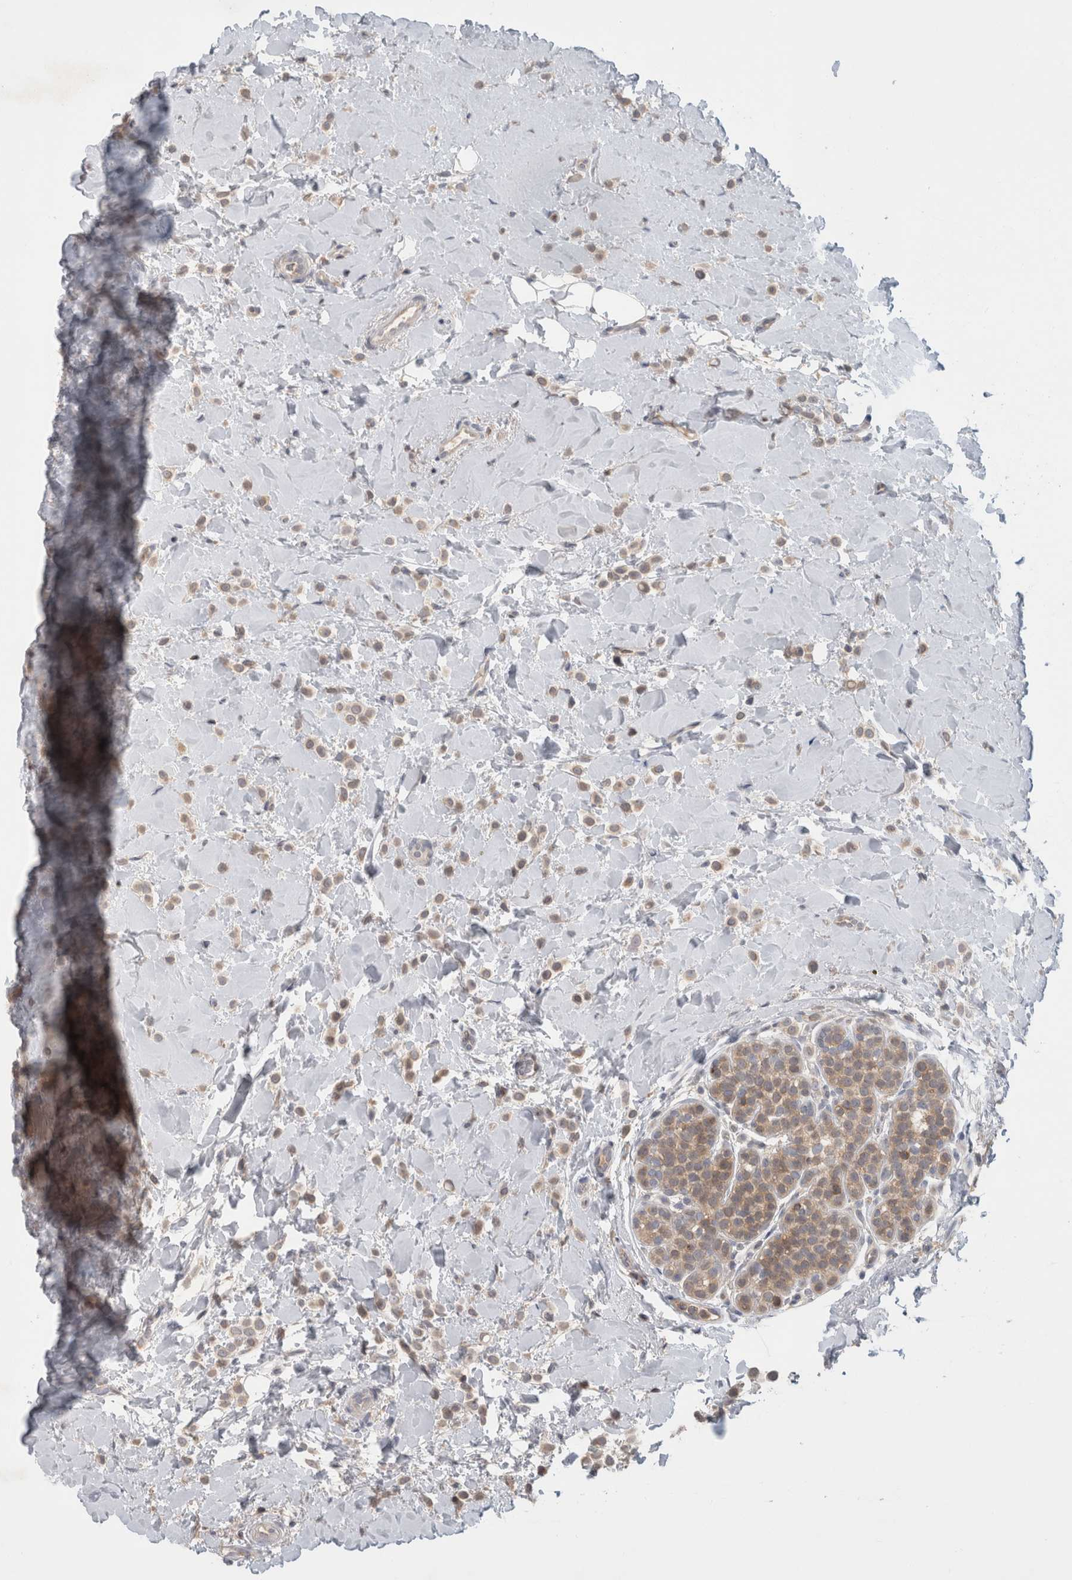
{"staining": {"intensity": "weak", "quantity": ">75%", "location": "cytoplasmic/membranous"}, "tissue": "breast cancer", "cell_type": "Tumor cells", "image_type": "cancer", "snomed": [{"axis": "morphology", "description": "Normal tissue, NOS"}, {"axis": "morphology", "description": "Lobular carcinoma"}, {"axis": "topography", "description": "Breast"}], "caption": "The histopathology image exhibits a brown stain indicating the presence of a protein in the cytoplasmic/membranous of tumor cells in breast cancer.", "gene": "GFRA2", "patient": {"sex": "female", "age": 50}}